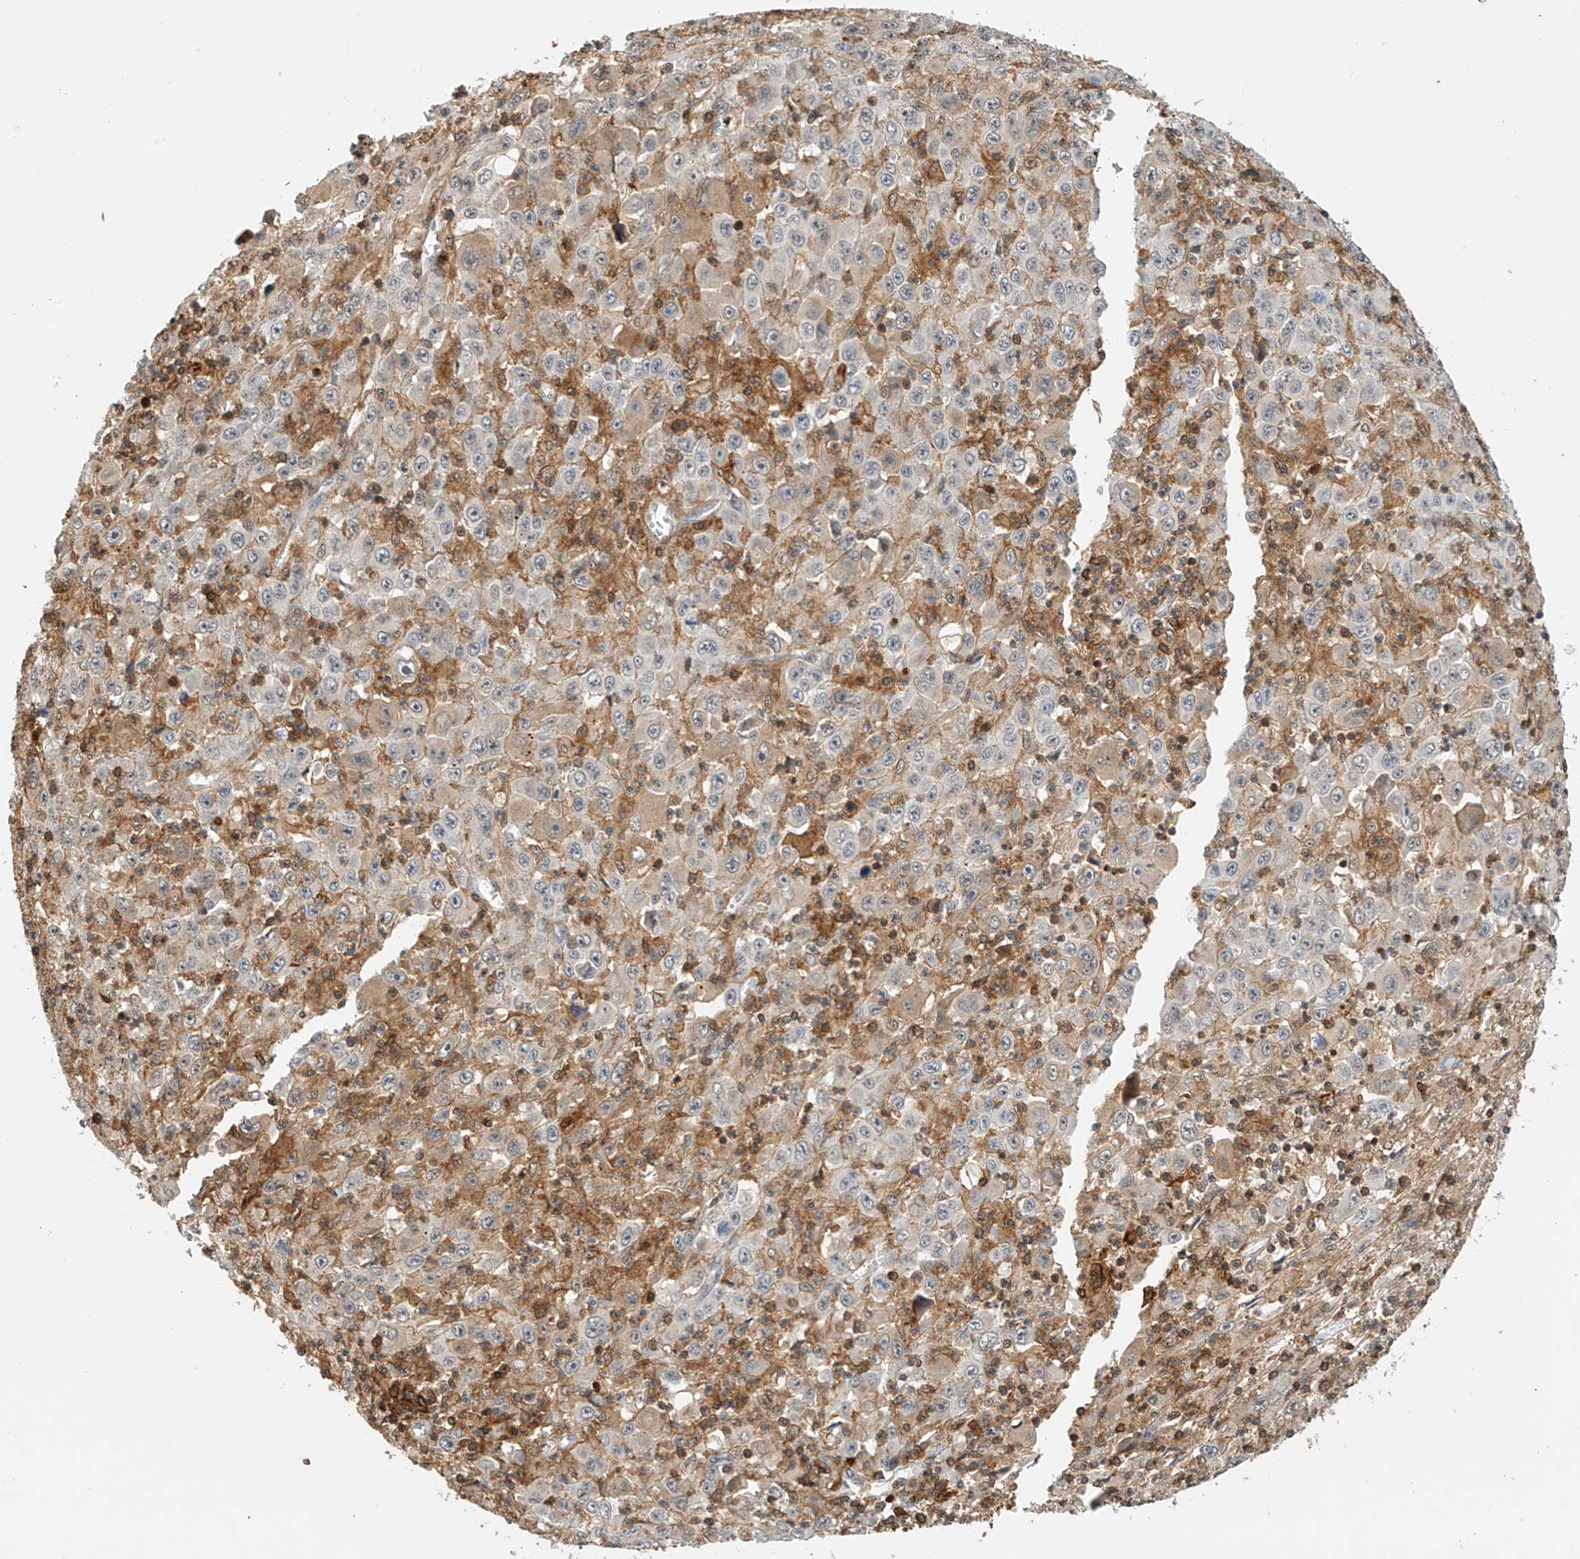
{"staining": {"intensity": "moderate", "quantity": "25%-75%", "location": "cytoplasmic/membranous"}, "tissue": "melanoma", "cell_type": "Tumor cells", "image_type": "cancer", "snomed": [{"axis": "morphology", "description": "Malignant melanoma, Metastatic site"}, {"axis": "topography", "description": "Skin"}], "caption": "A brown stain shows moderate cytoplasmic/membranous staining of a protein in malignant melanoma (metastatic site) tumor cells.", "gene": "MICAL1", "patient": {"sex": "female", "age": 56}}